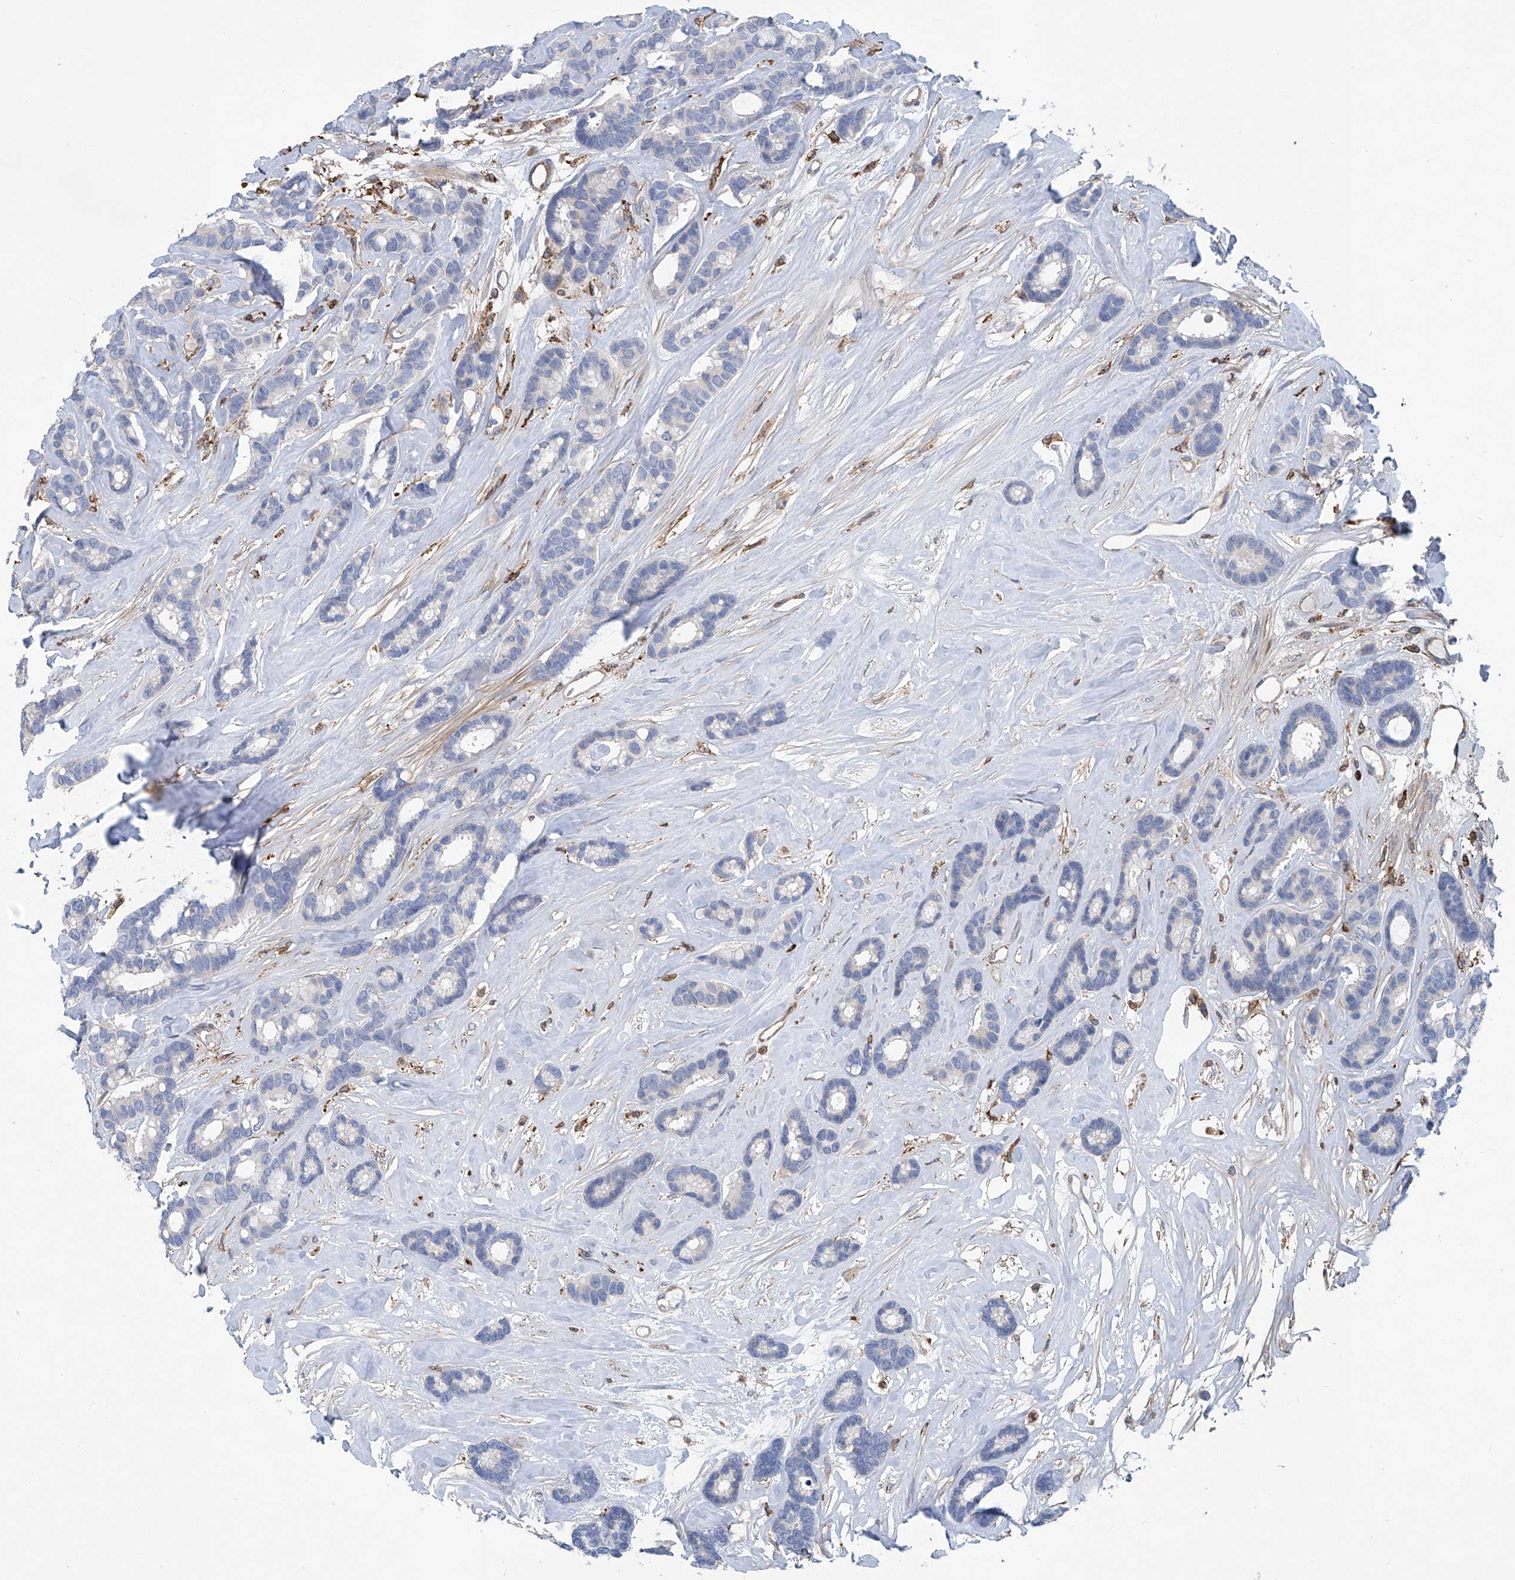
{"staining": {"intensity": "negative", "quantity": "none", "location": "none"}, "tissue": "breast cancer", "cell_type": "Tumor cells", "image_type": "cancer", "snomed": [{"axis": "morphology", "description": "Duct carcinoma"}, {"axis": "topography", "description": "Breast"}], "caption": "This is an immunohistochemistry (IHC) image of human breast invasive ductal carcinoma. There is no positivity in tumor cells.", "gene": "TNN", "patient": {"sex": "female", "age": 87}}